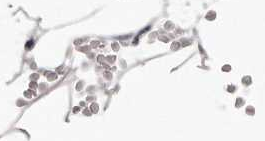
{"staining": {"intensity": "weak", "quantity": "<25%", "location": "cytoplasmic/membranous"}, "tissue": "adipose tissue", "cell_type": "Adipocytes", "image_type": "normal", "snomed": [{"axis": "morphology", "description": "Normal tissue, NOS"}, {"axis": "topography", "description": "Breast"}], "caption": "Adipocytes show no significant positivity in normal adipose tissue. (DAB (3,3'-diaminobenzidine) IHC, high magnification).", "gene": "GDA", "patient": {"sex": "female", "age": 23}}